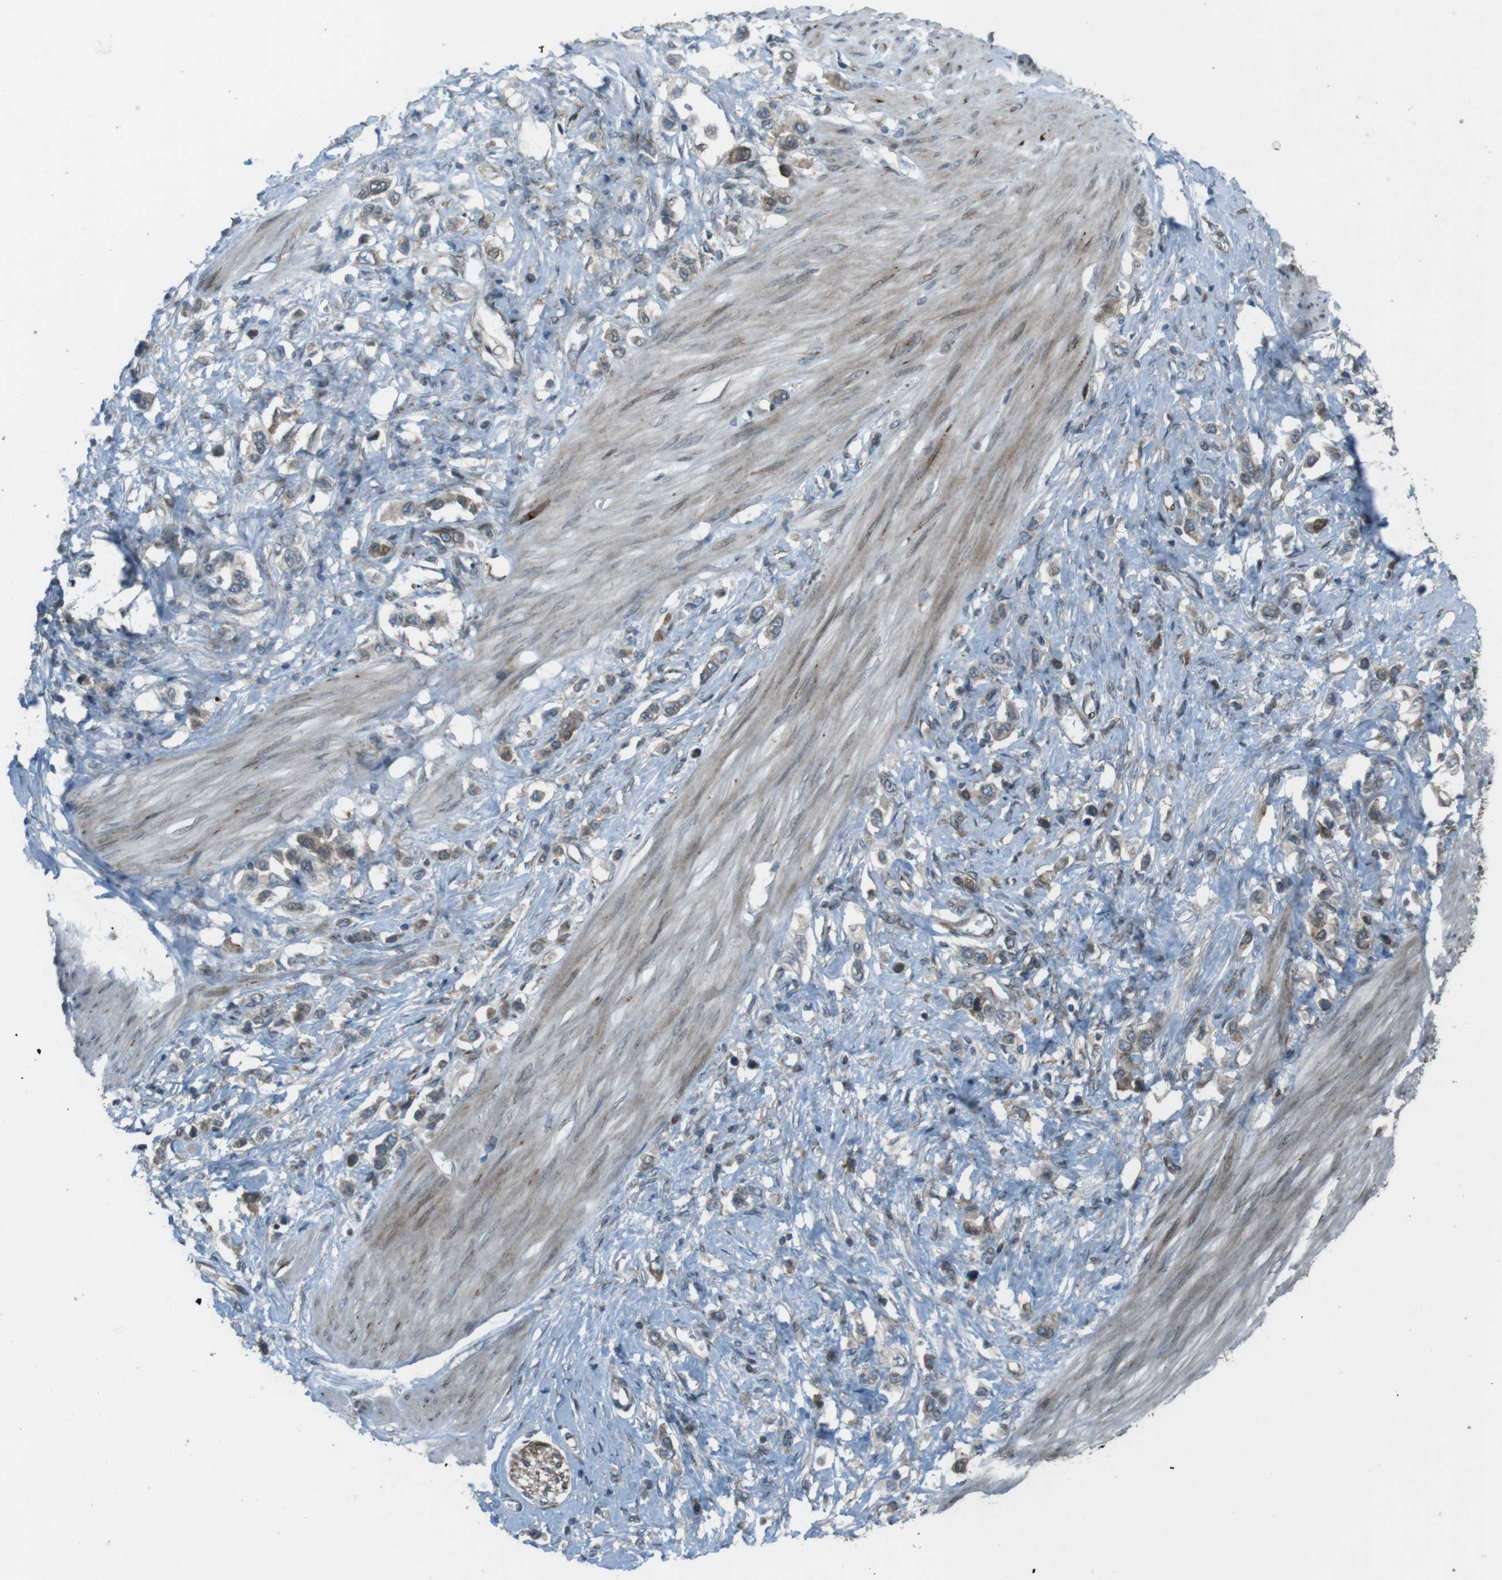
{"staining": {"intensity": "weak", "quantity": ">75%", "location": "cytoplasmic/membranous"}, "tissue": "stomach cancer", "cell_type": "Tumor cells", "image_type": "cancer", "snomed": [{"axis": "morphology", "description": "Adenocarcinoma, NOS"}, {"axis": "topography", "description": "Stomach"}], "caption": "Immunohistochemistry (IHC) histopathology image of neoplastic tissue: human stomach adenocarcinoma stained using IHC demonstrates low levels of weak protein expression localized specifically in the cytoplasmic/membranous of tumor cells, appearing as a cytoplasmic/membranous brown color.", "gene": "ZNF330", "patient": {"sex": "female", "age": 65}}